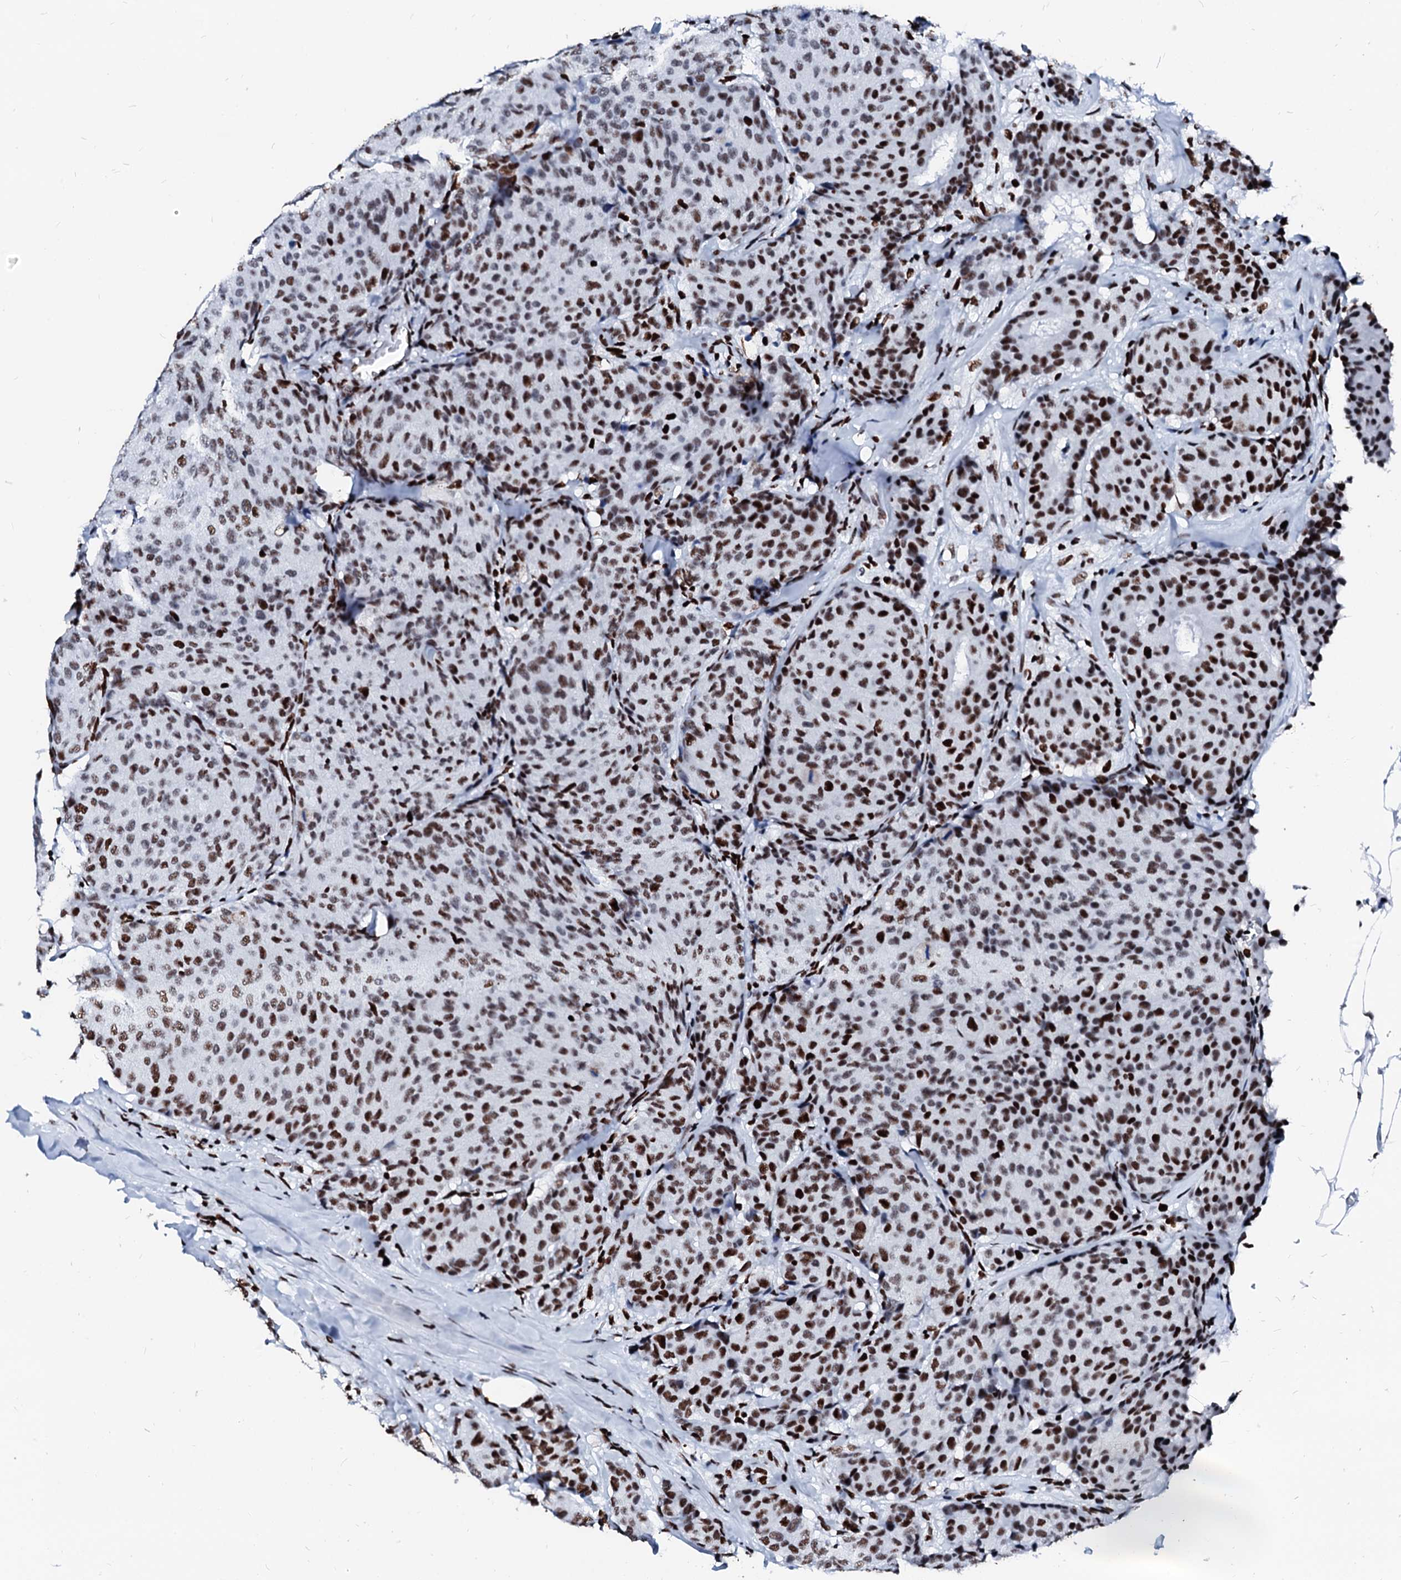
{"staining": {"intensity": "moderate", "quantity": ">75%", "location": "nuclear"}, "tissue": "breast cancer", "cell_type": "Tumor cells", "image_type": "cancer", "snomed": [{"axis": "morphology", "description": "Duct carcinoma"}, {"axis": "topography", "description": "Breast"}], "caption": "Protein staining of breast cancer (intraductal carcinoma) tissue displays moderate nuclear expression in about >75% of tumor cells.", "gene": "RALY", "patient": {"sex": "female", "age": 75}}